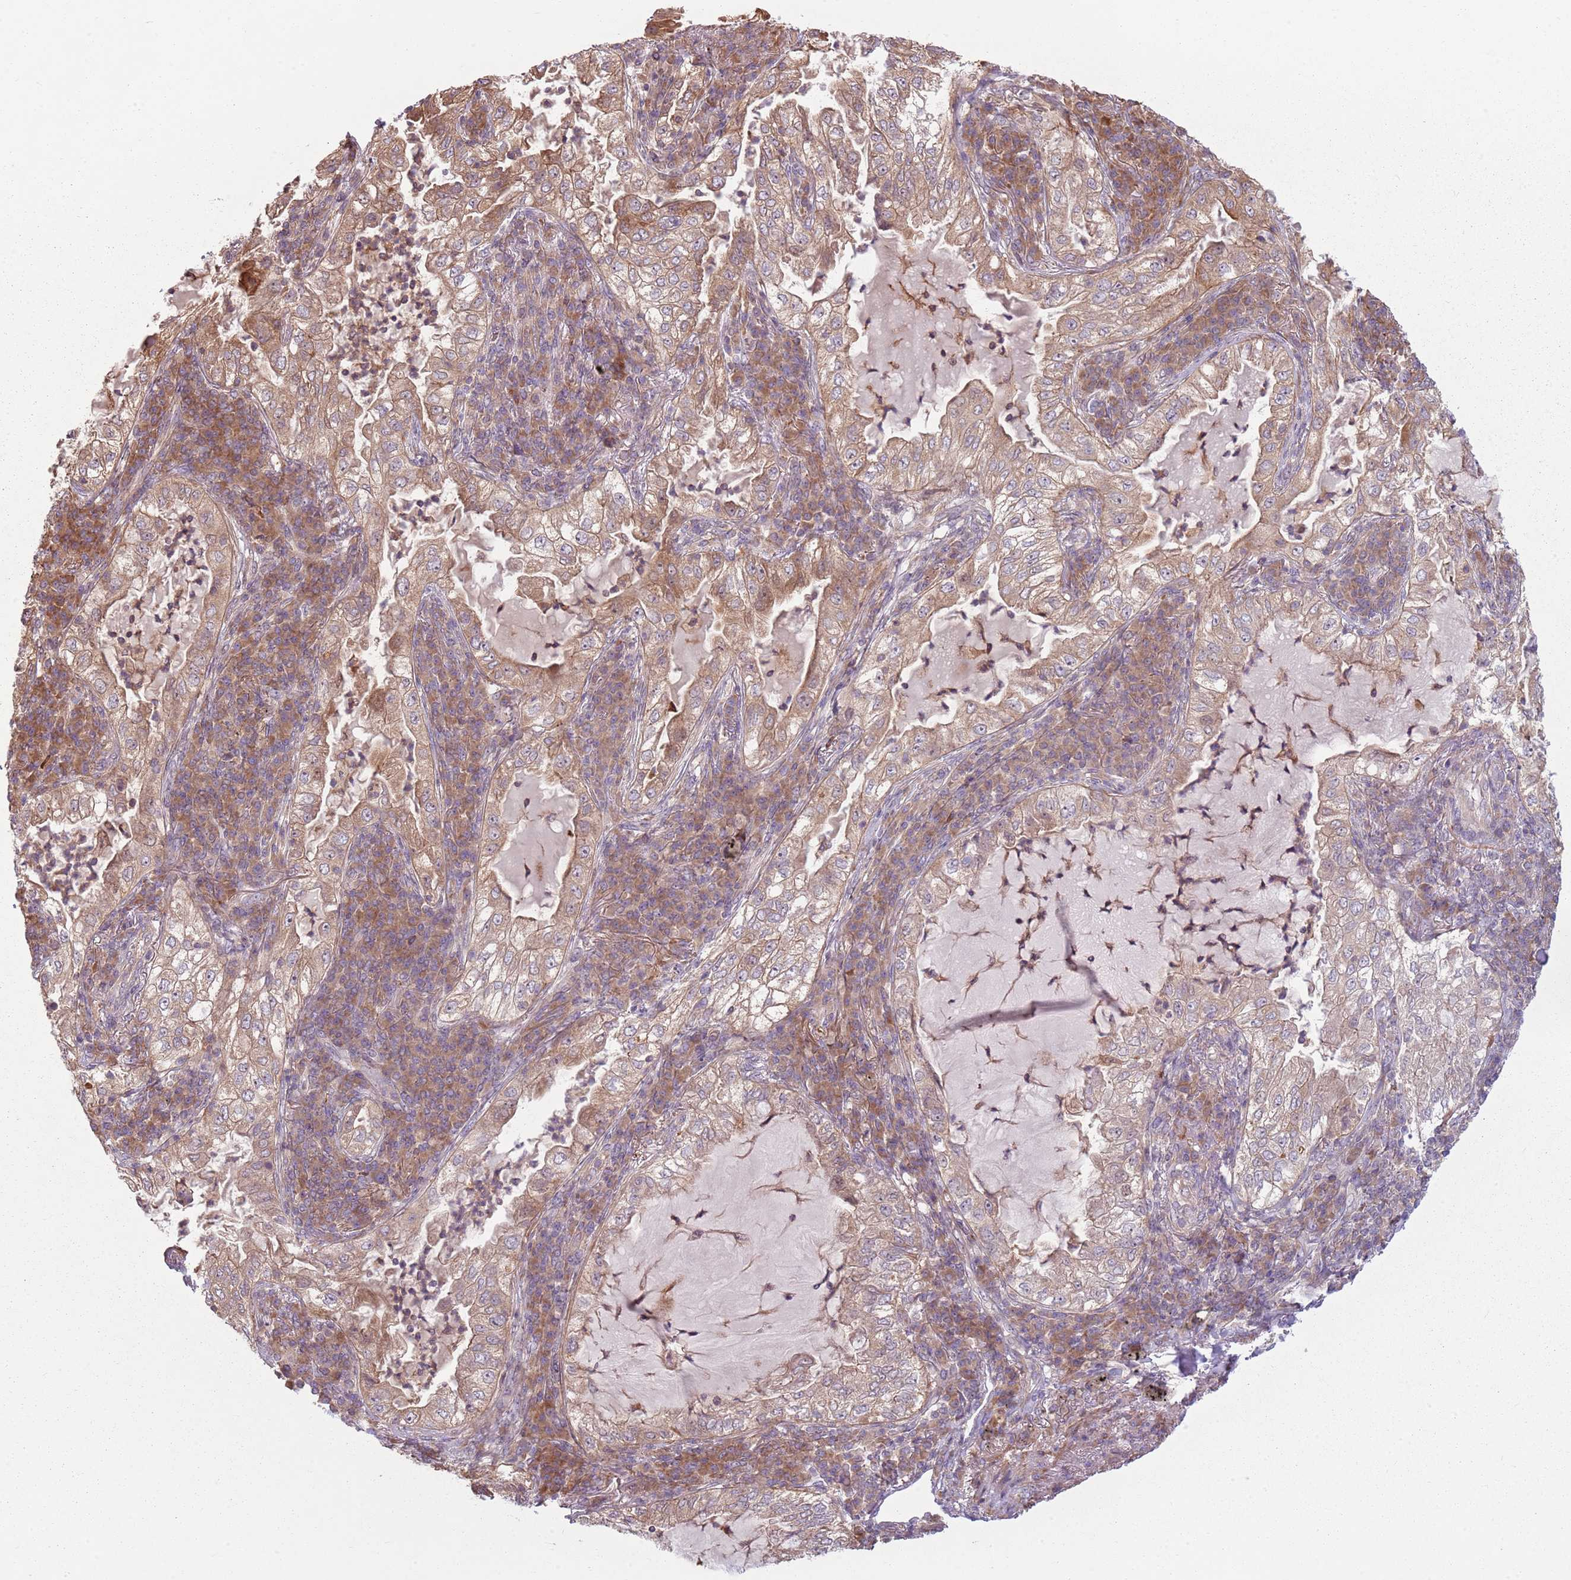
{"staining": {"intensity": "moderate", "quantity": ">75%", "location": "cytoplasmic/membranous"}, "tissue": "lung cancer", "cell_type": "Tumor cells", "image_type": "cancer", "snomed": [{"axis": "morphology", "description": "Adenocarcinoma, NOS"}, {"axis": "topography", "description": "Lung"}], "caption": "Immunohistochemical staining of lung cancer displays moderate cytoplasmic/membranous protein positivity in about >75% of tumor cells.", "gene": "RPL21", "patient": {"sex": "female", "age": 73}}